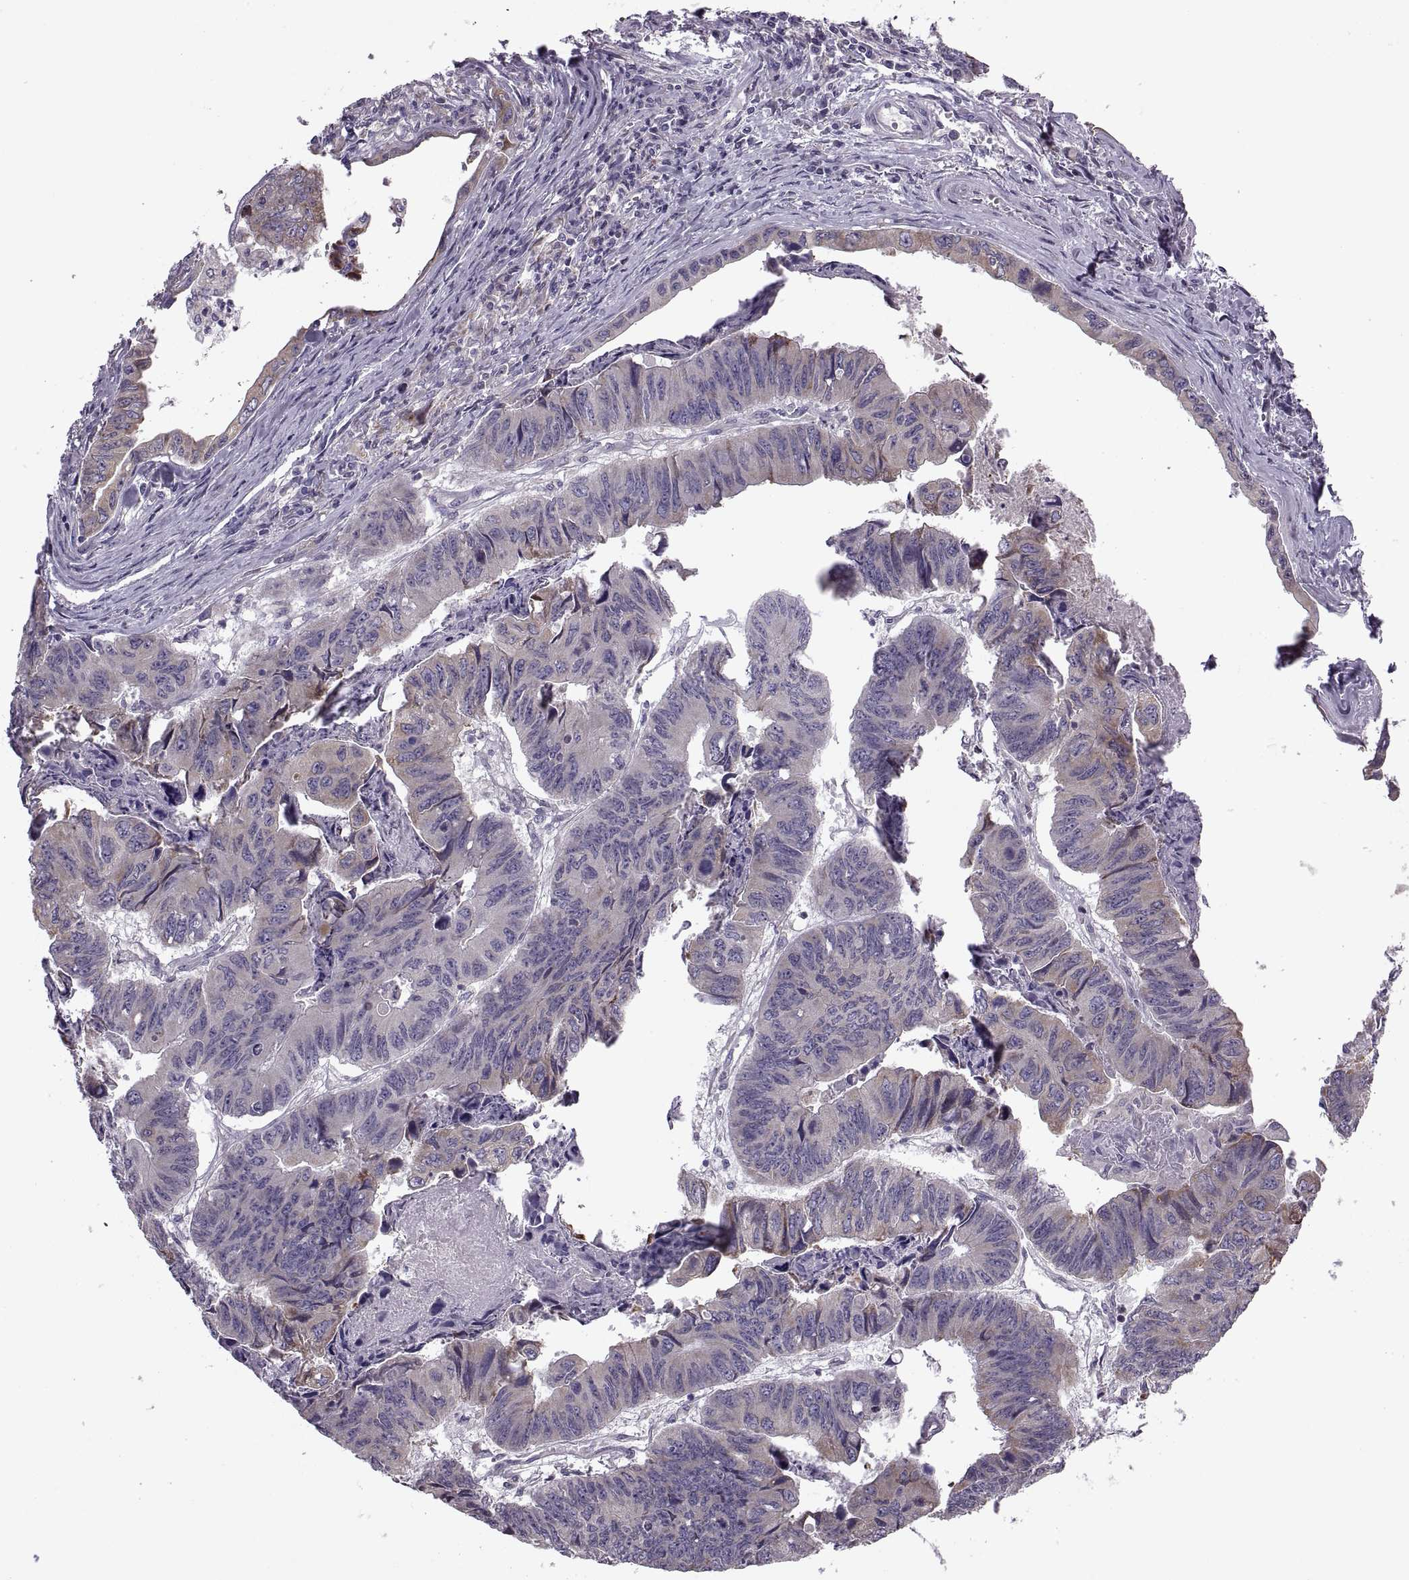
{"staining": {"intensity": "moderate", "quantity": "<25%", "location": "cytoplasmic/membranous"}, "tissue": "stomach cancer", "cell_type": "Tumor cells", "image_type": "cancer", "snomed": [{"axis": "morphology", "description": "Adenocarcinoma, NOS"}, {"axis": "topography", "description": "Stomach, lower"}], "caption": "Protein analysis of stomach cancer (adenocarcinoma) tissue shows moderate cytoplasmic/membranous staining in approximately <25% of tumor cells. (DAB (3,3'-diaminobenzidine) IHC with brightfield microscopy, high magnification).", "gene": "LETM2", "patient": {"sex": "male", "age": 77}}